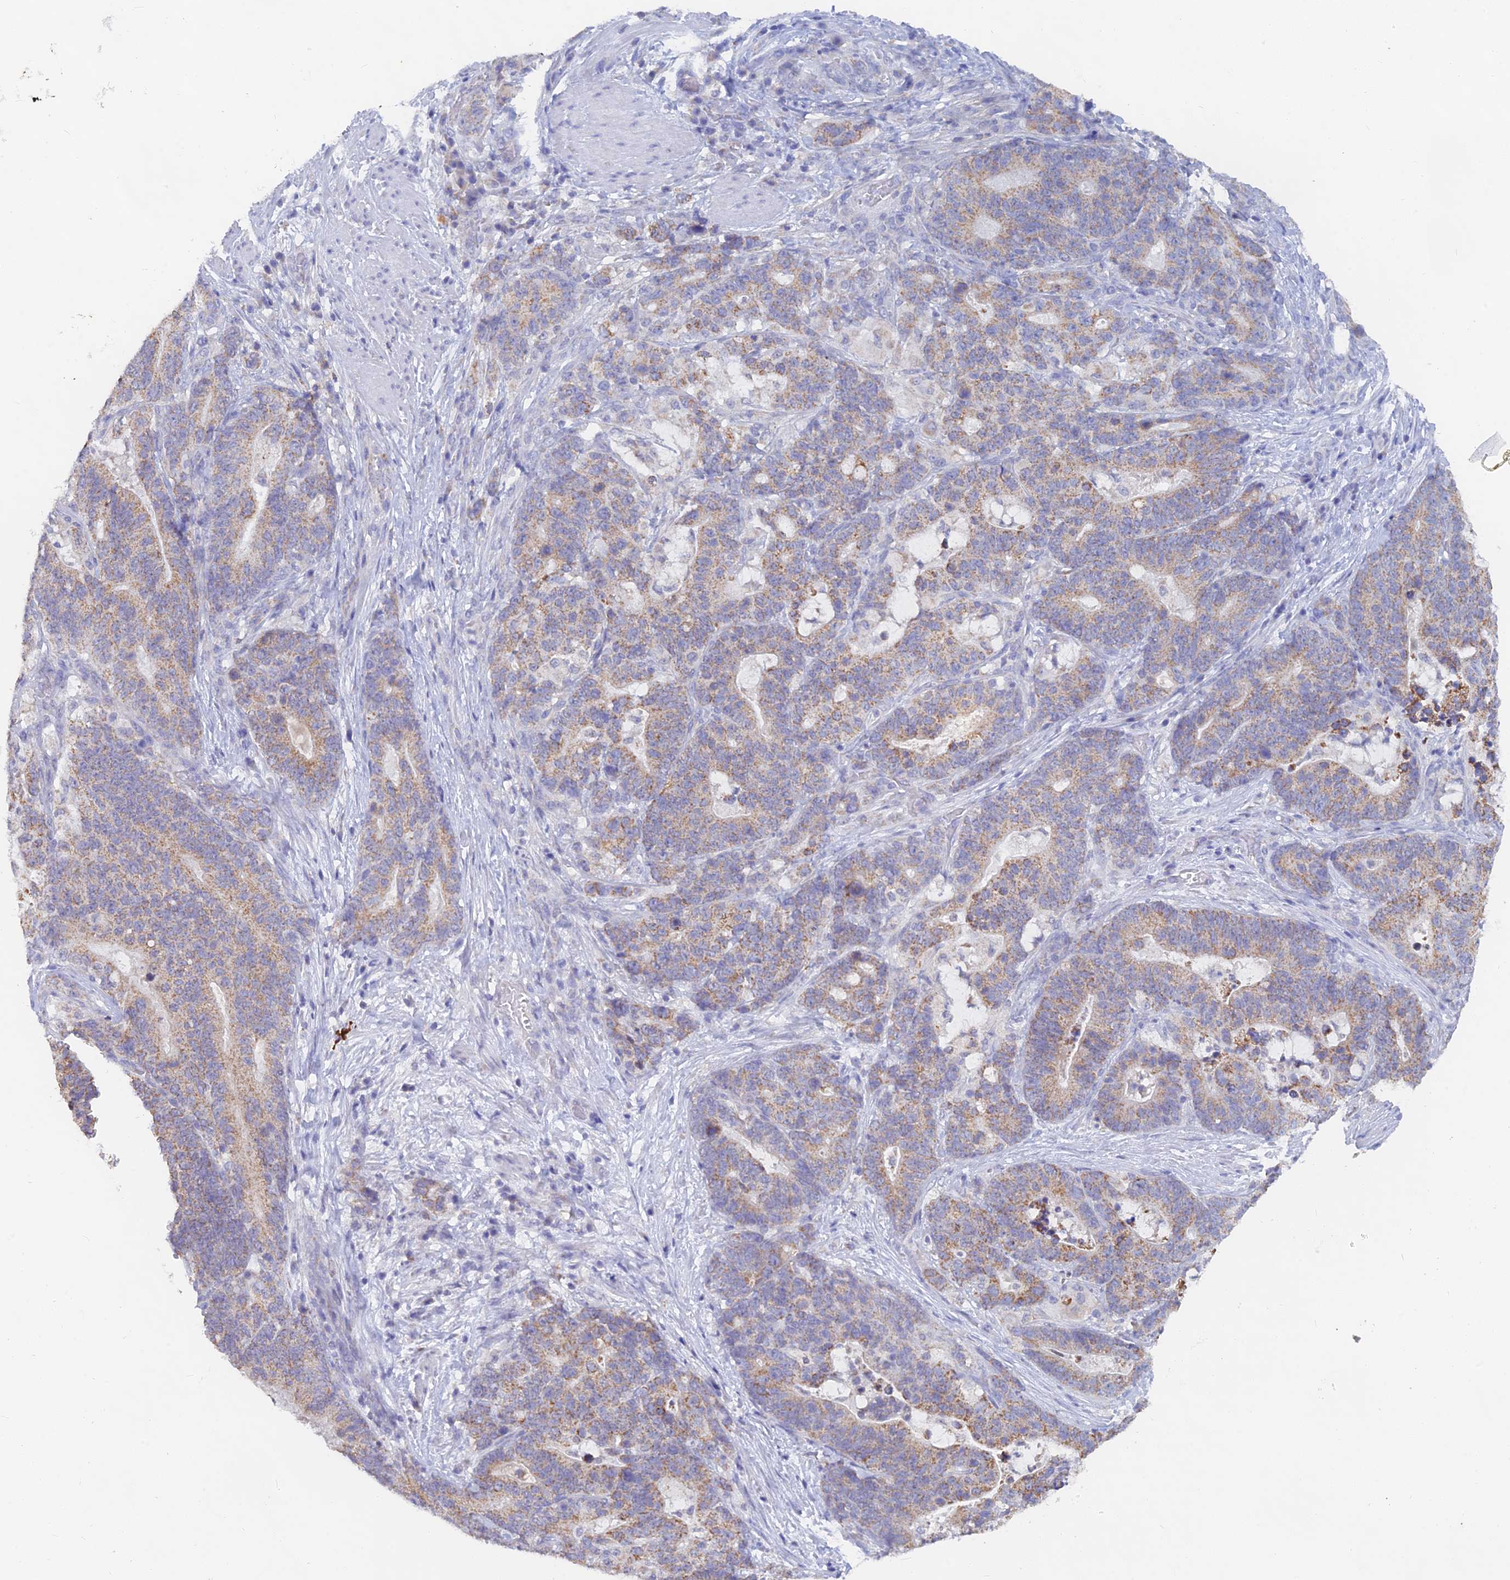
{"staining": {"intensity": "moderate", "quantity": ">75%", "location": "cytoplasmic/membranous"}, "tissue": "stomach cancer", "cell_type": "Tumor cells", "image_type": "cancer", "snomed": [{"axis": "morphology", "description": "Normal tissue, NOS"}, {"axis": "morphology", "description": "Adenocarcinoma, NOS"}, {"axis": "topography", "description": "Stomach"}], "caption": "Immunohistochemical staining of human stomach cancer (adenocarcinoma) displays moderate cytoplasmic/membranous protein expression in about >75% of tumor cells. (DAB (3,3'-diaminobenzidine) IHC, brown staining for protein, blue staining for nuclei).", "gene": "LRIF1", "patient": {"sex": "female", "age": 64}}